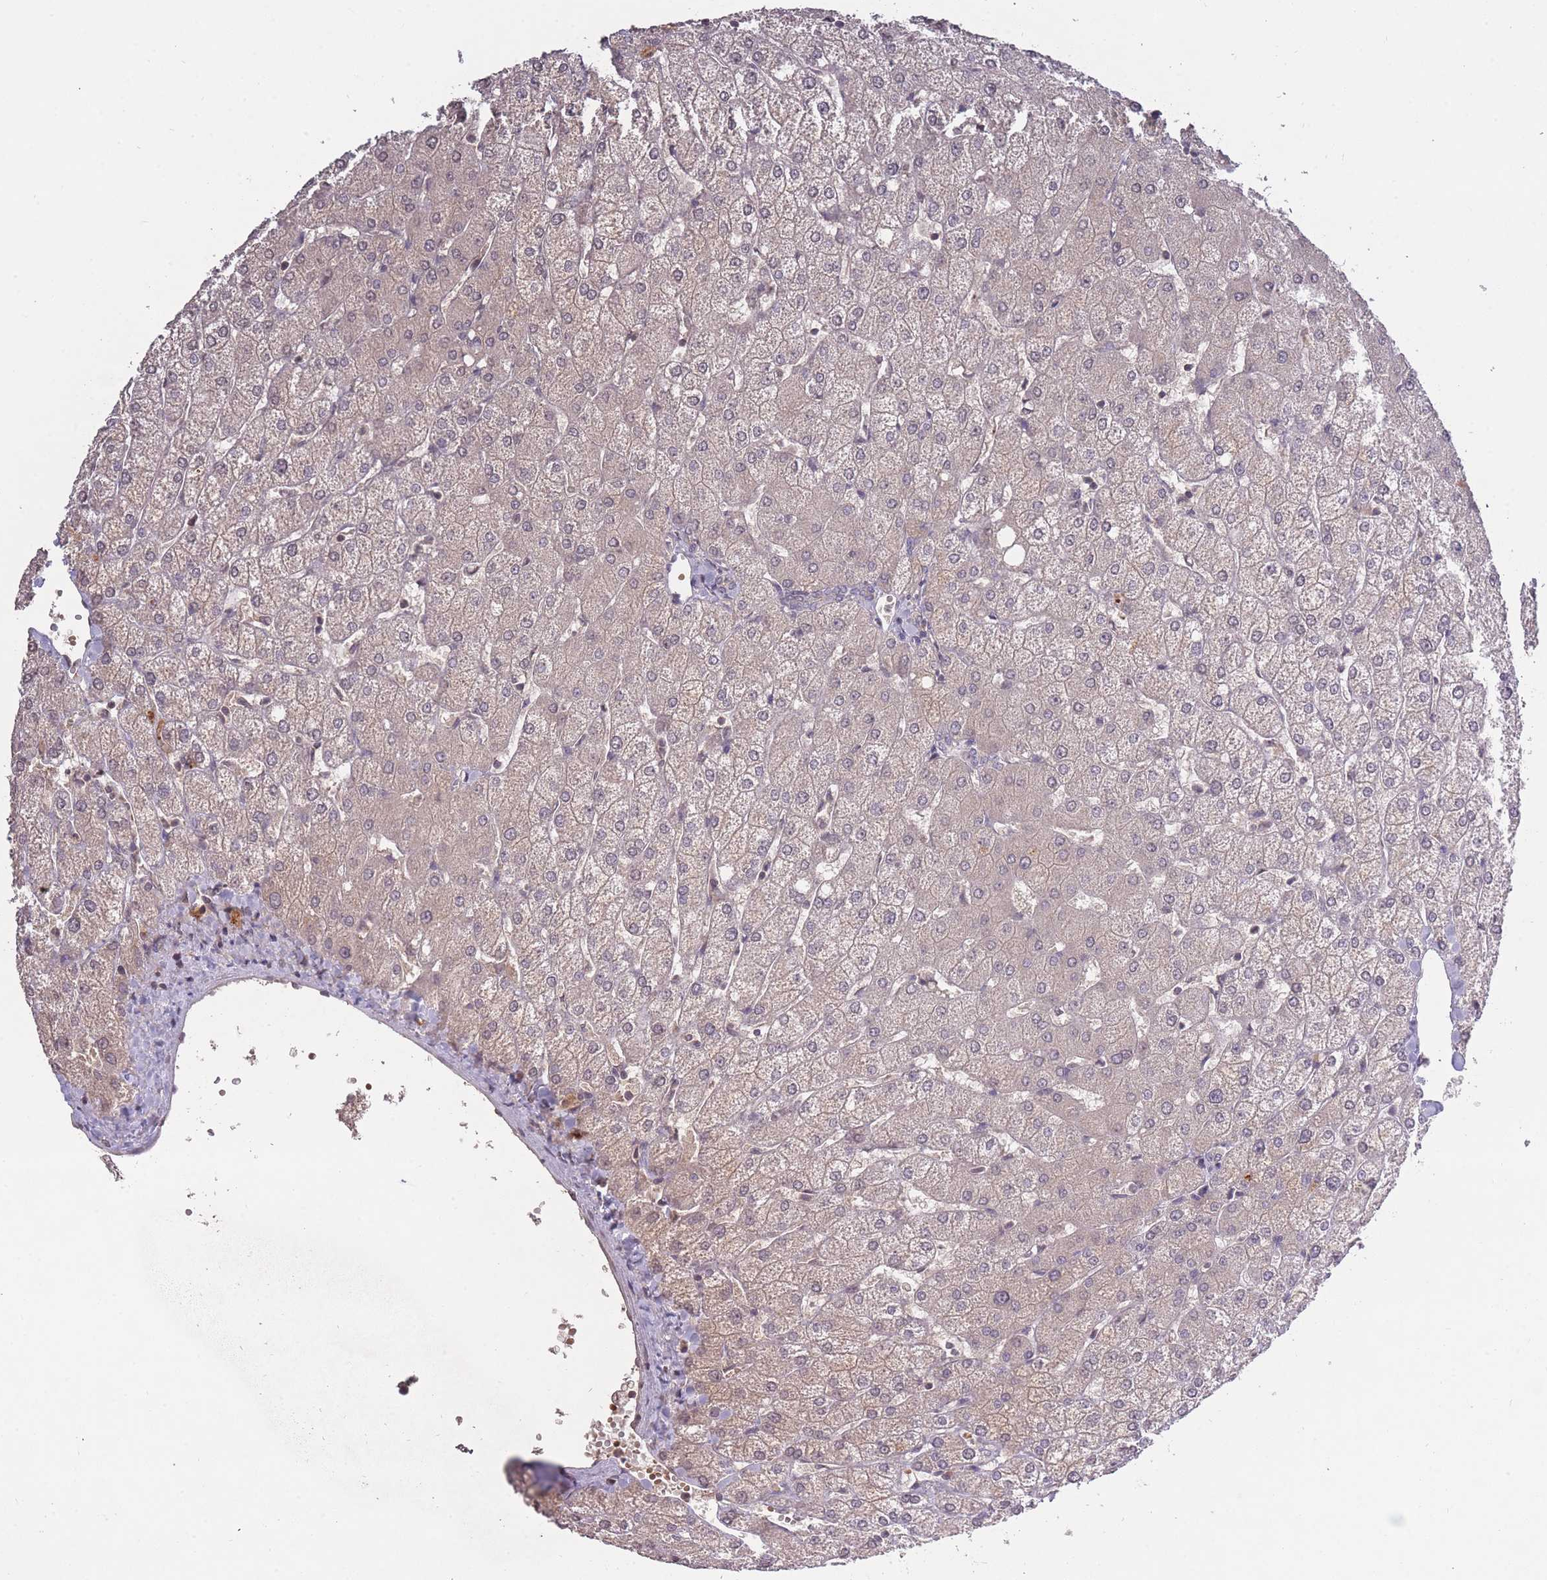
{"staining": {"intensity": "negative", "quantity": "none", "location": "none"}, "tissue": "liver", "cell_type": "Cholangiocytes", "image_type": "normal", "snomed": [{"axis": "morphology", "description": "Normal tissue, NOS"}, {"axis": "topography", "description": "Liver"}], "caption": "This micrograph is of normal liver stained with immunohistochemistry to label a protein in brown with the nuclei are counter-stained blue. There is no staining in cholangiocytes. (DAB (3,3'-diaminobenzidine) immunohistochemistry (IHC) visualized using brightfield microscopy, high magnification).", "gene": "ADCYAP1R1", "patient": {"sex": "female", "age": 54}}